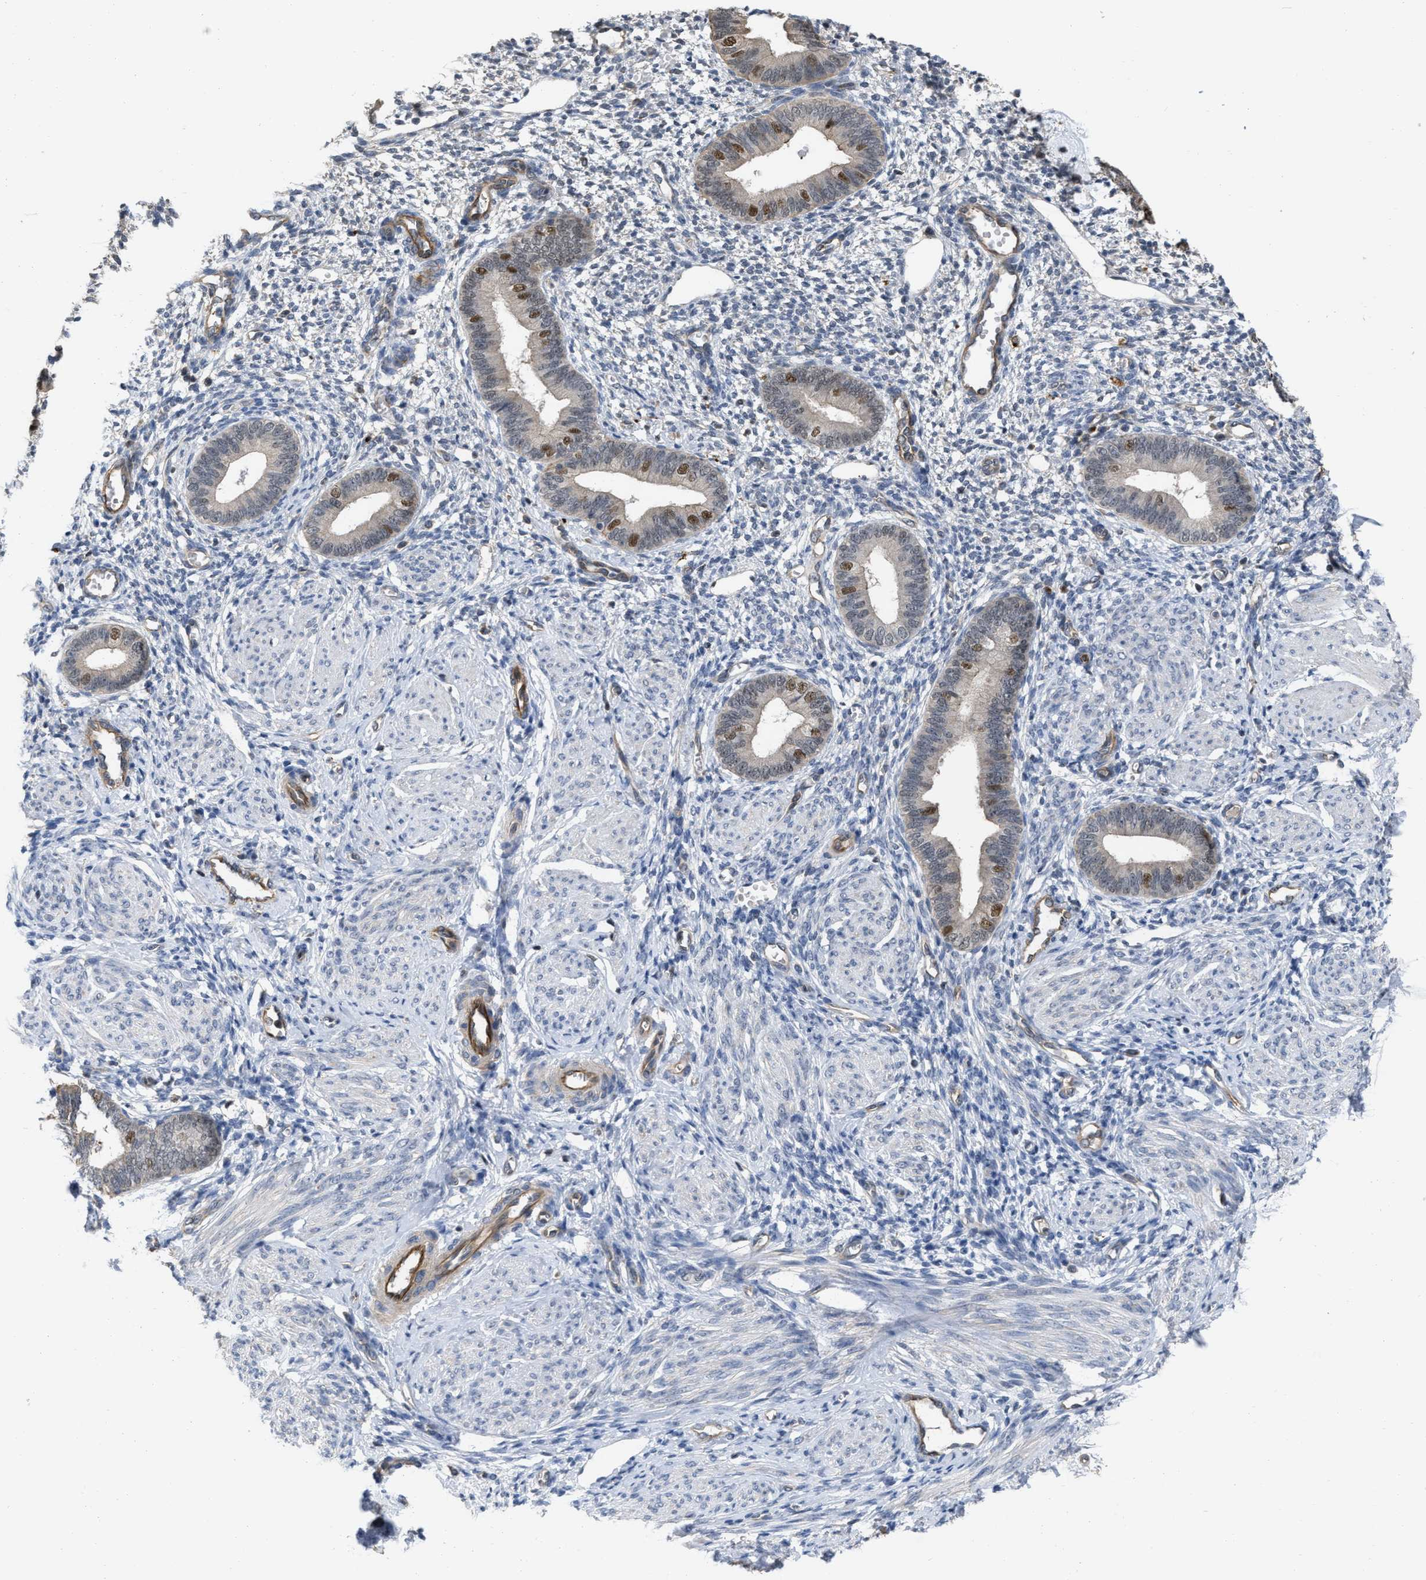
{"staining": {"intensity": "negative", "quantity": "none", "location": "none"}, "tissue": "endometrium", "cell_type": "Cells in endometrial stroma", "image_type": "normal", "snomed": [{"axis": "morphology", "description": "Normal tissue, NOS"}, {"axis": "topography", "description": "Endometrium"}], "caption": "This is an immunohistochemistry micrograph of benign human endometrium. There is no staining in cells in endometrial stroma.", "gene": "NAPEPLD", "patient": {"sex": "female", "age": 46}}